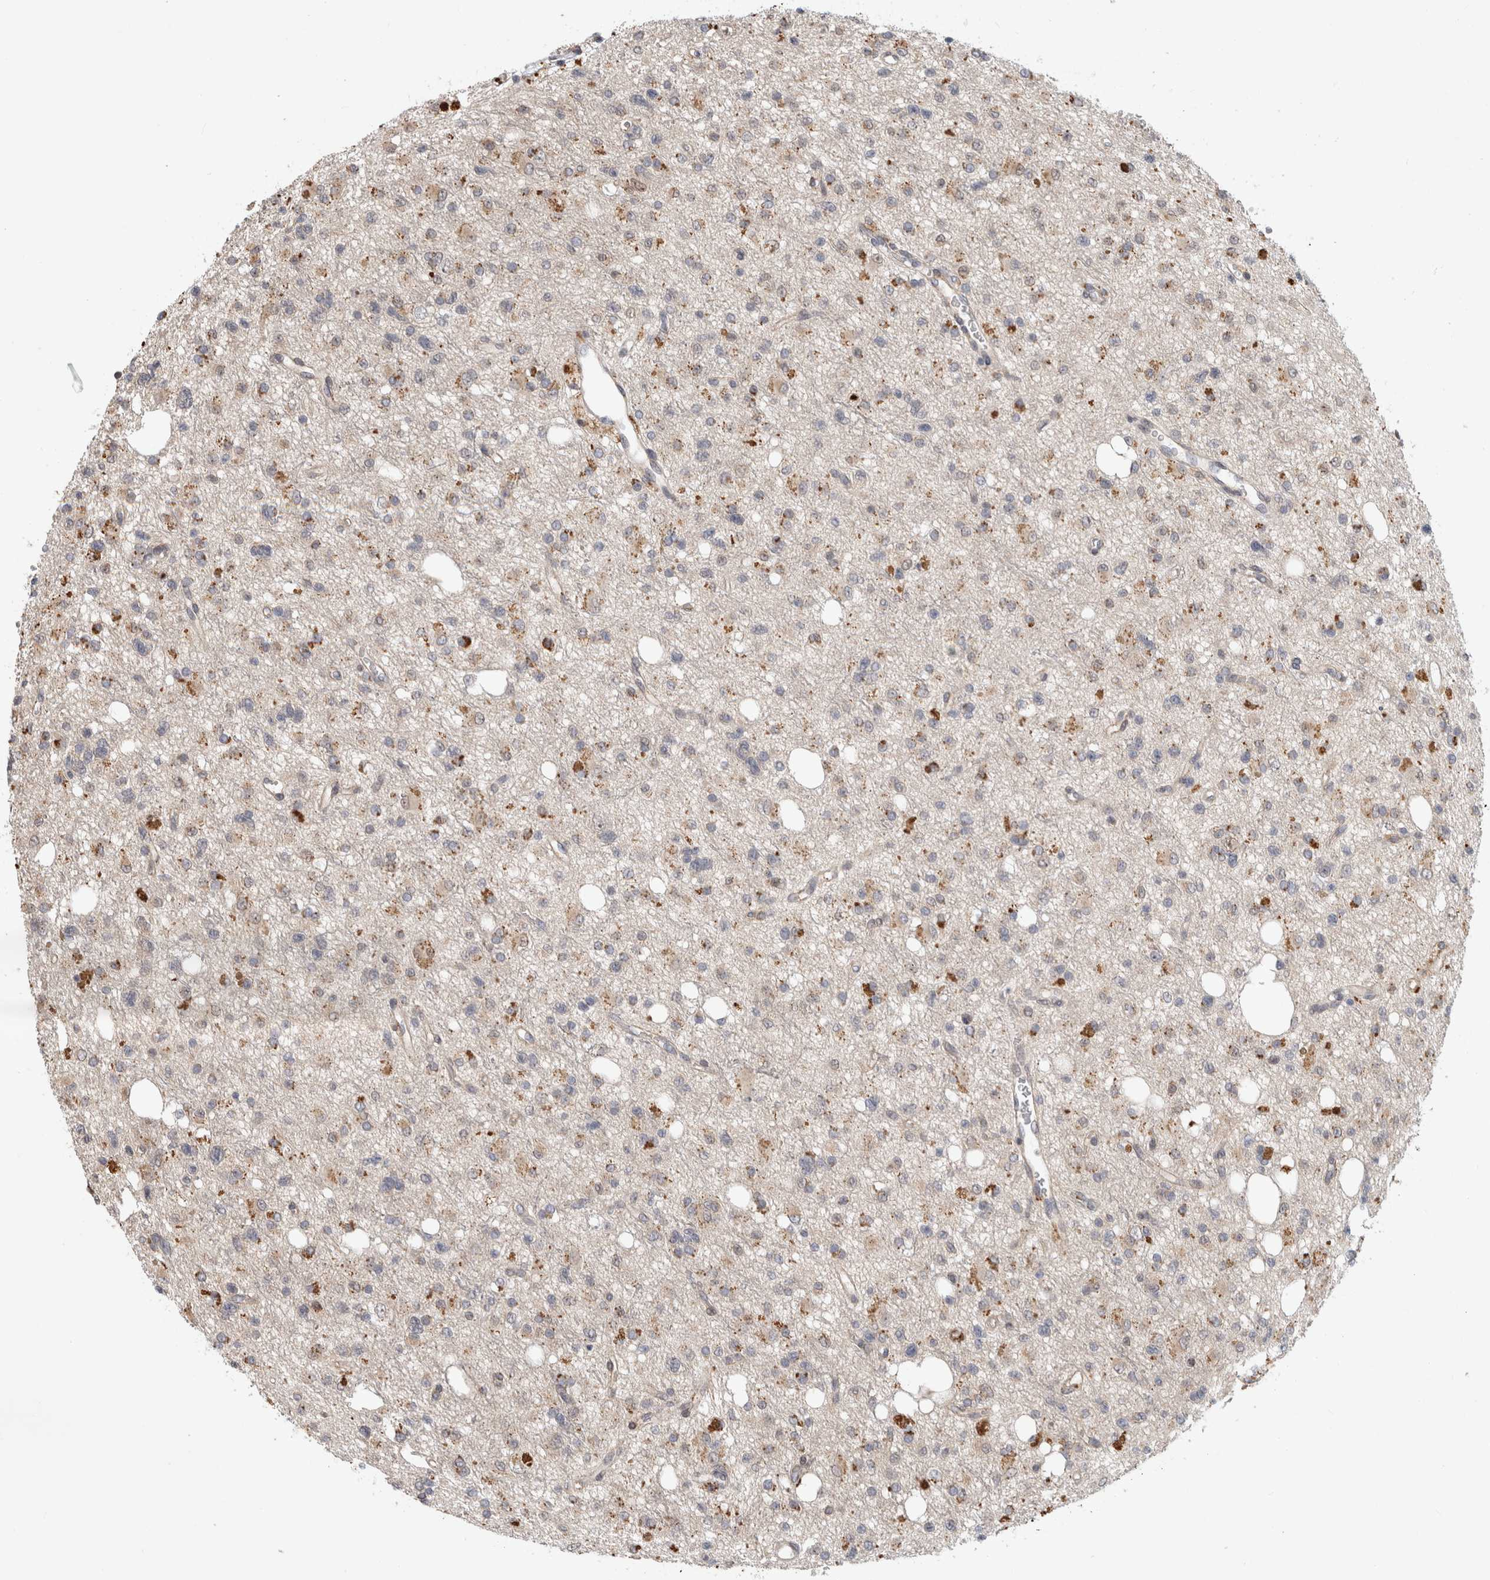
{"staining": {"intensity": "moderate", "quantity": "<25%", "location": "cytoplasmic/membranous"}, "tissue": "glioma", "cell_type": "Tumor cells", "image_type": "cancer", "snomed": [{"axis": "morphology", "description": "Glioma, malignant, High grade"}, {"axis": "topography", "description": "Brain"}], "caption": "Protein expression analysis of high-grade glioma (malignant) demonstrates moderate cytoplasmic/membranous staining in about <25% of tumor cells.", "gene": "NAB2", "patient": {"sex": "female", "age": 62}}